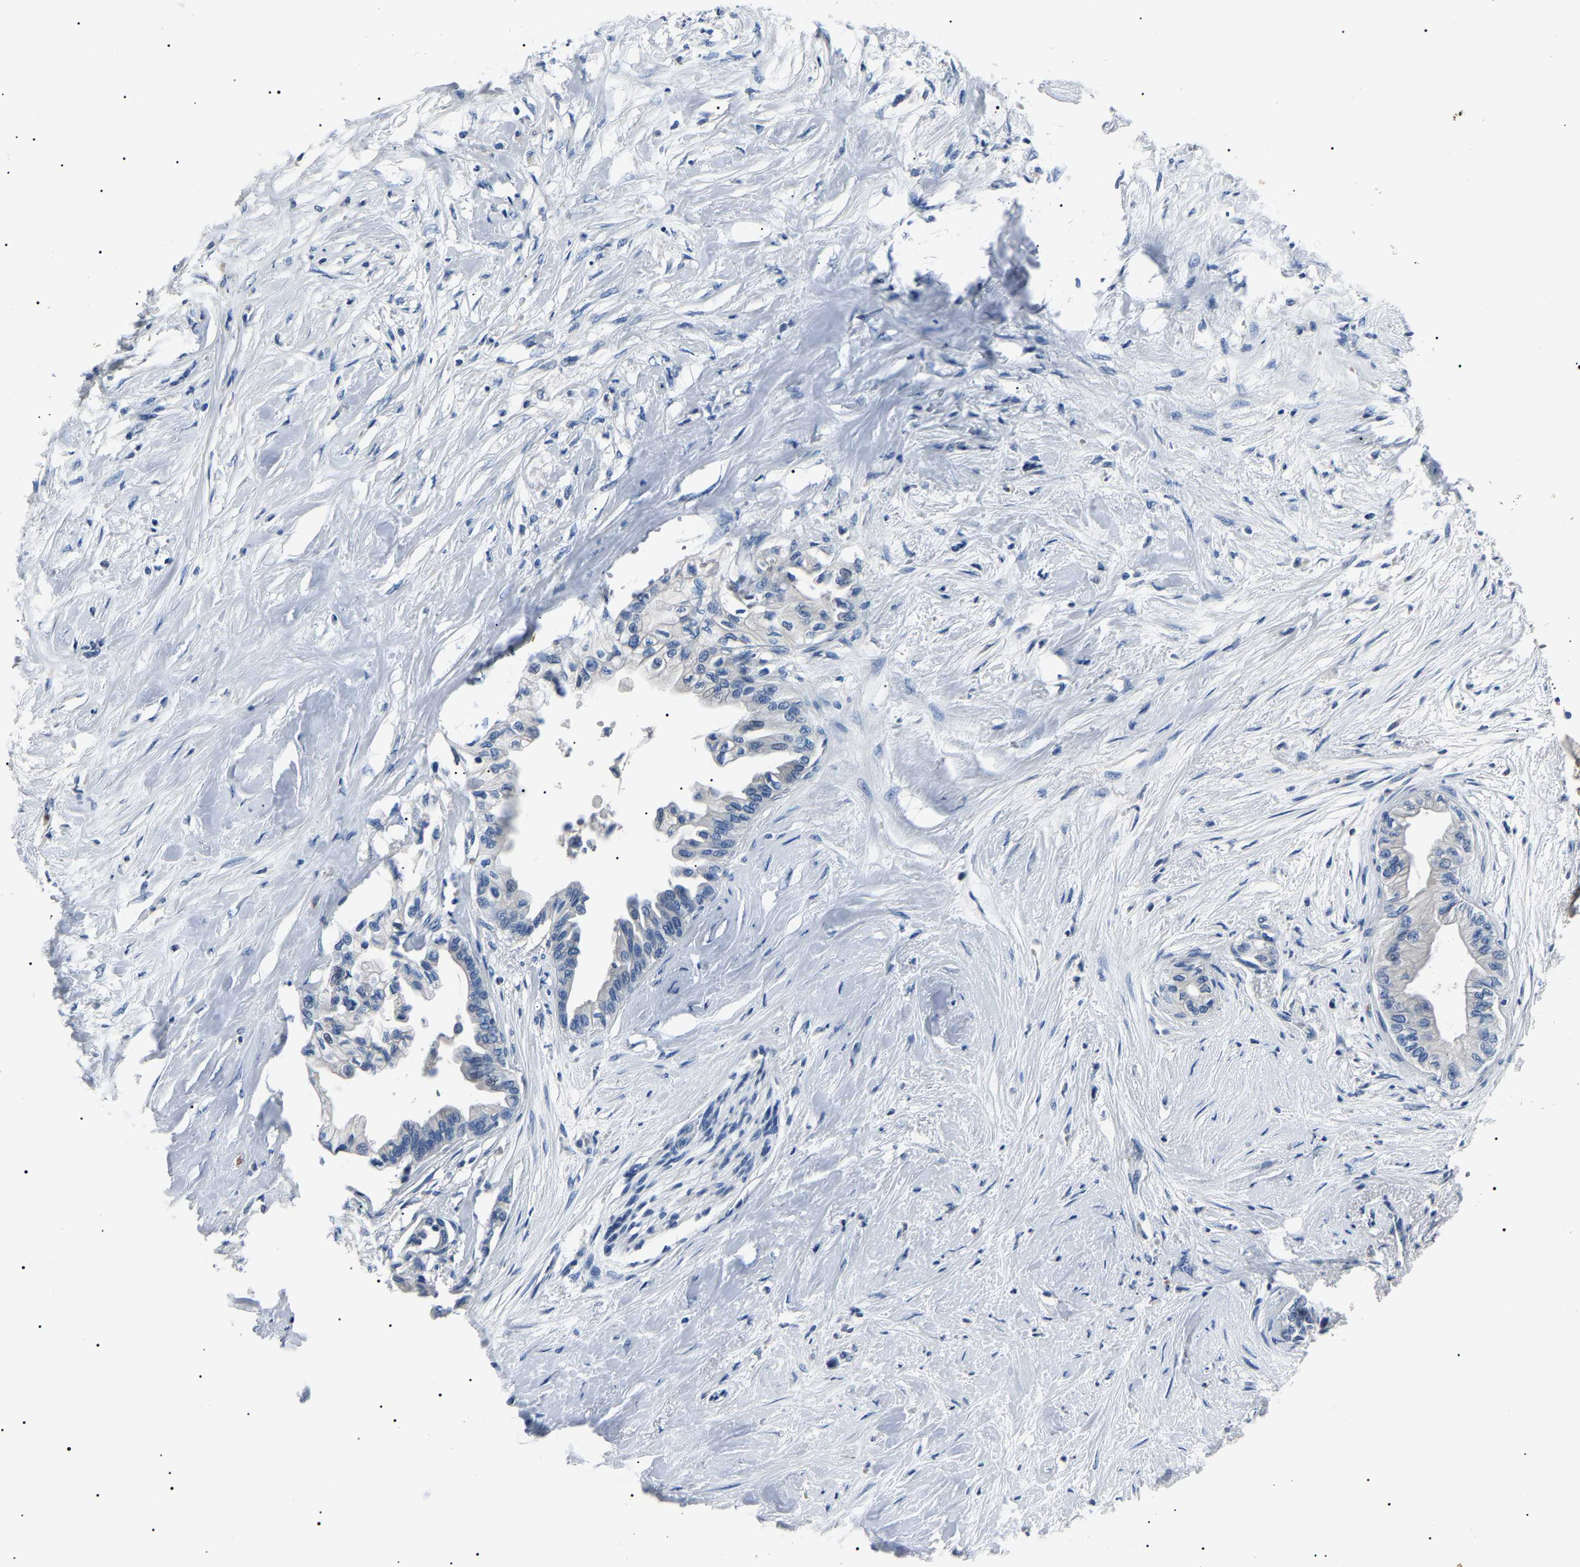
{"staining": {"intensity": "negative", "quantity": "none", "location": "none"}, "tissue": "pancreatic cancer", "cell_type": "Tumor cells", "image_type": "cancer", "snomed": [{"axis": "morphology", "description": "Normal tissue, NOS"}, {"axis": "morphology", "description": "Adenocarcinoma, NOS"}, {"axis": "topography", "description": "Pancreas"}, {"axis": "topography", "description": "Duodenum"}], "caption": "Immunohistochemical staining of human adenocarcinoma (pancreatic) demonstrates no significant staining in tumor cells.", "gene": "KLK15", "patient": {"sex": "female", "age": 60}}